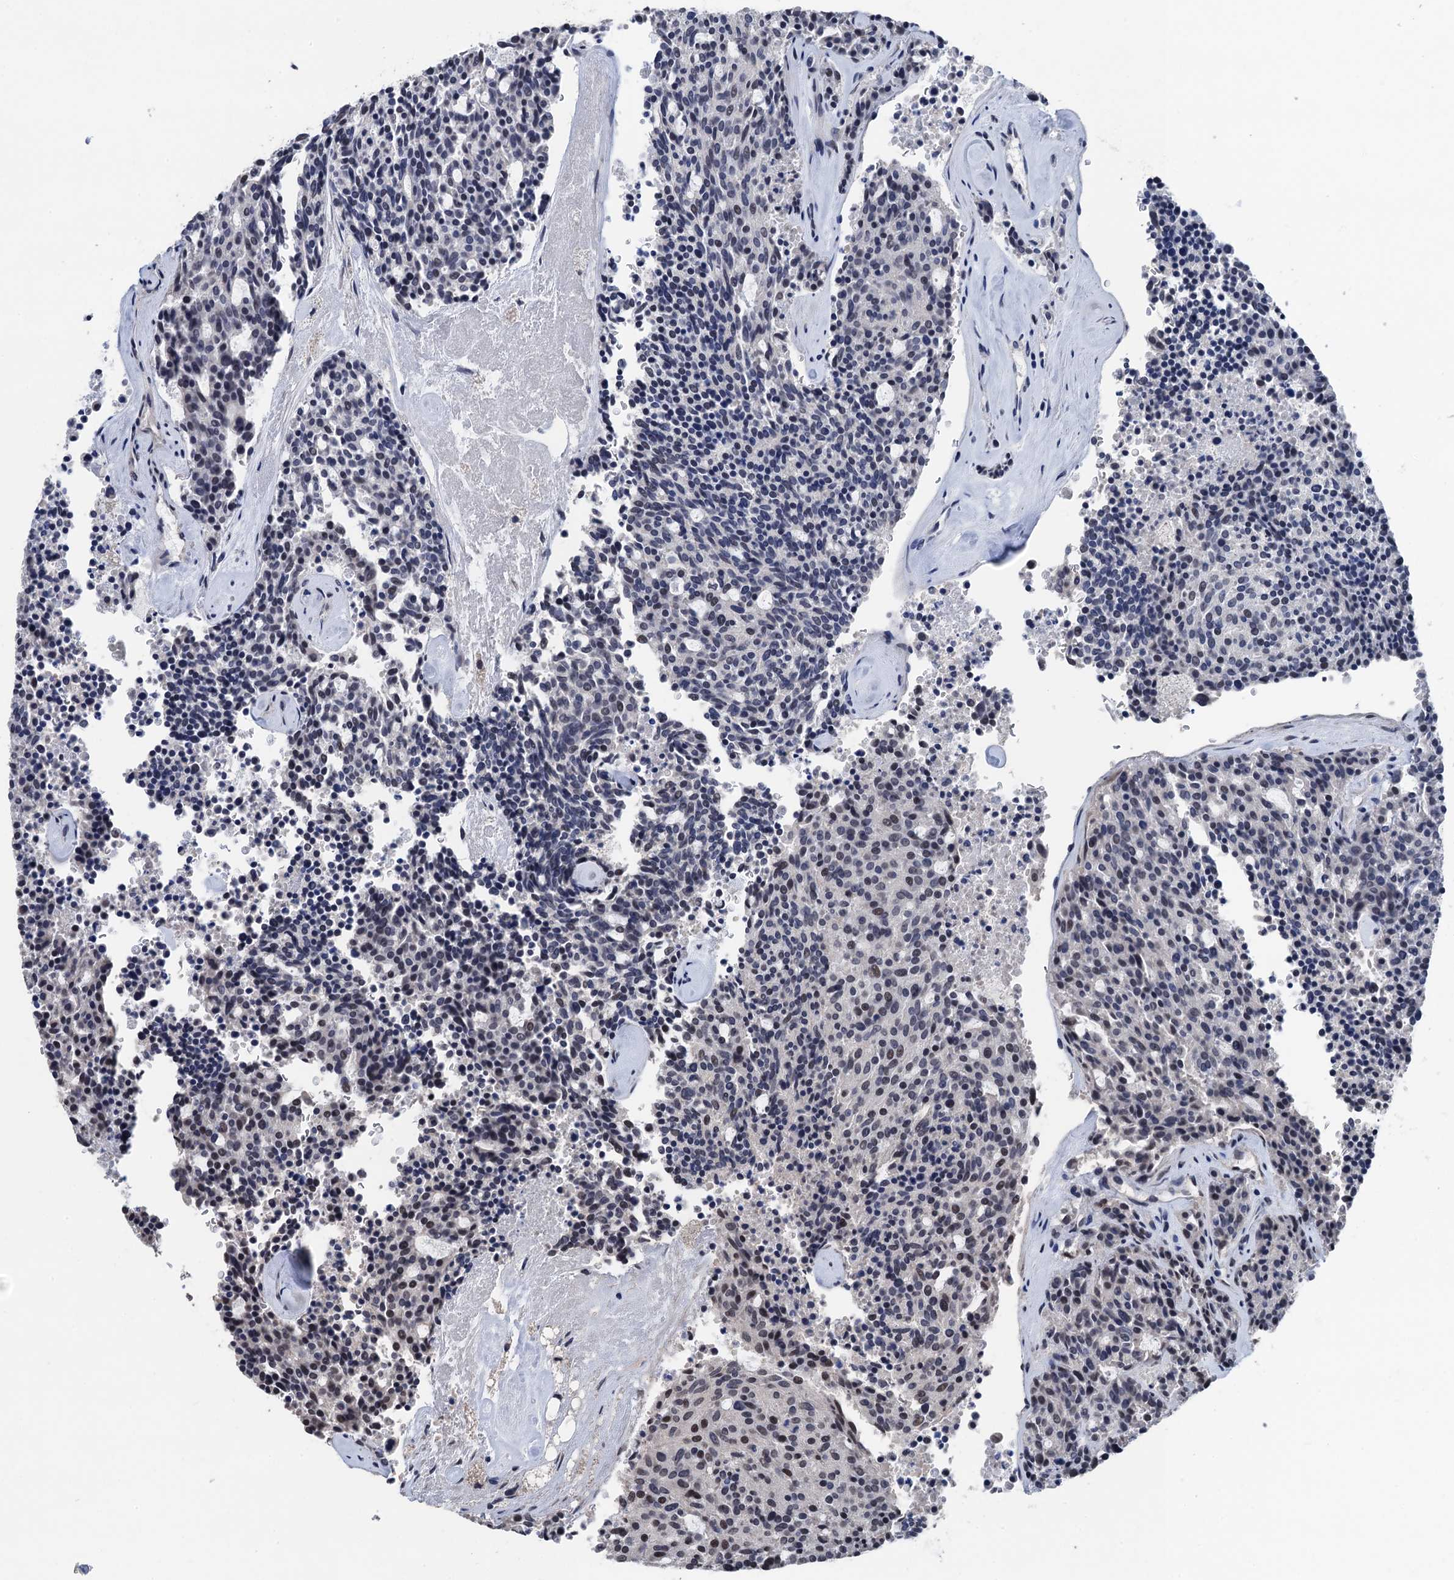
{"staining": {"intensity": "moderate", "quantity": "<25%", "location": "nuclear"}, "tissue": "carcinoid", "cell_type": "Tumor cells", "image_type": "cancer", "snomed": [{"axis": "morphology", "description": "Carcinoid, malignant, NOS"}, {"axis": "topography", "description": "Pancreas"}], "caption": "The histopathology image shows a brown stain indicating the presence of a protein in the nuclear of tumor cells in carcinoid (malignant).", "gene": "ART5", "patient": {"sex": "female", "age": 54}}